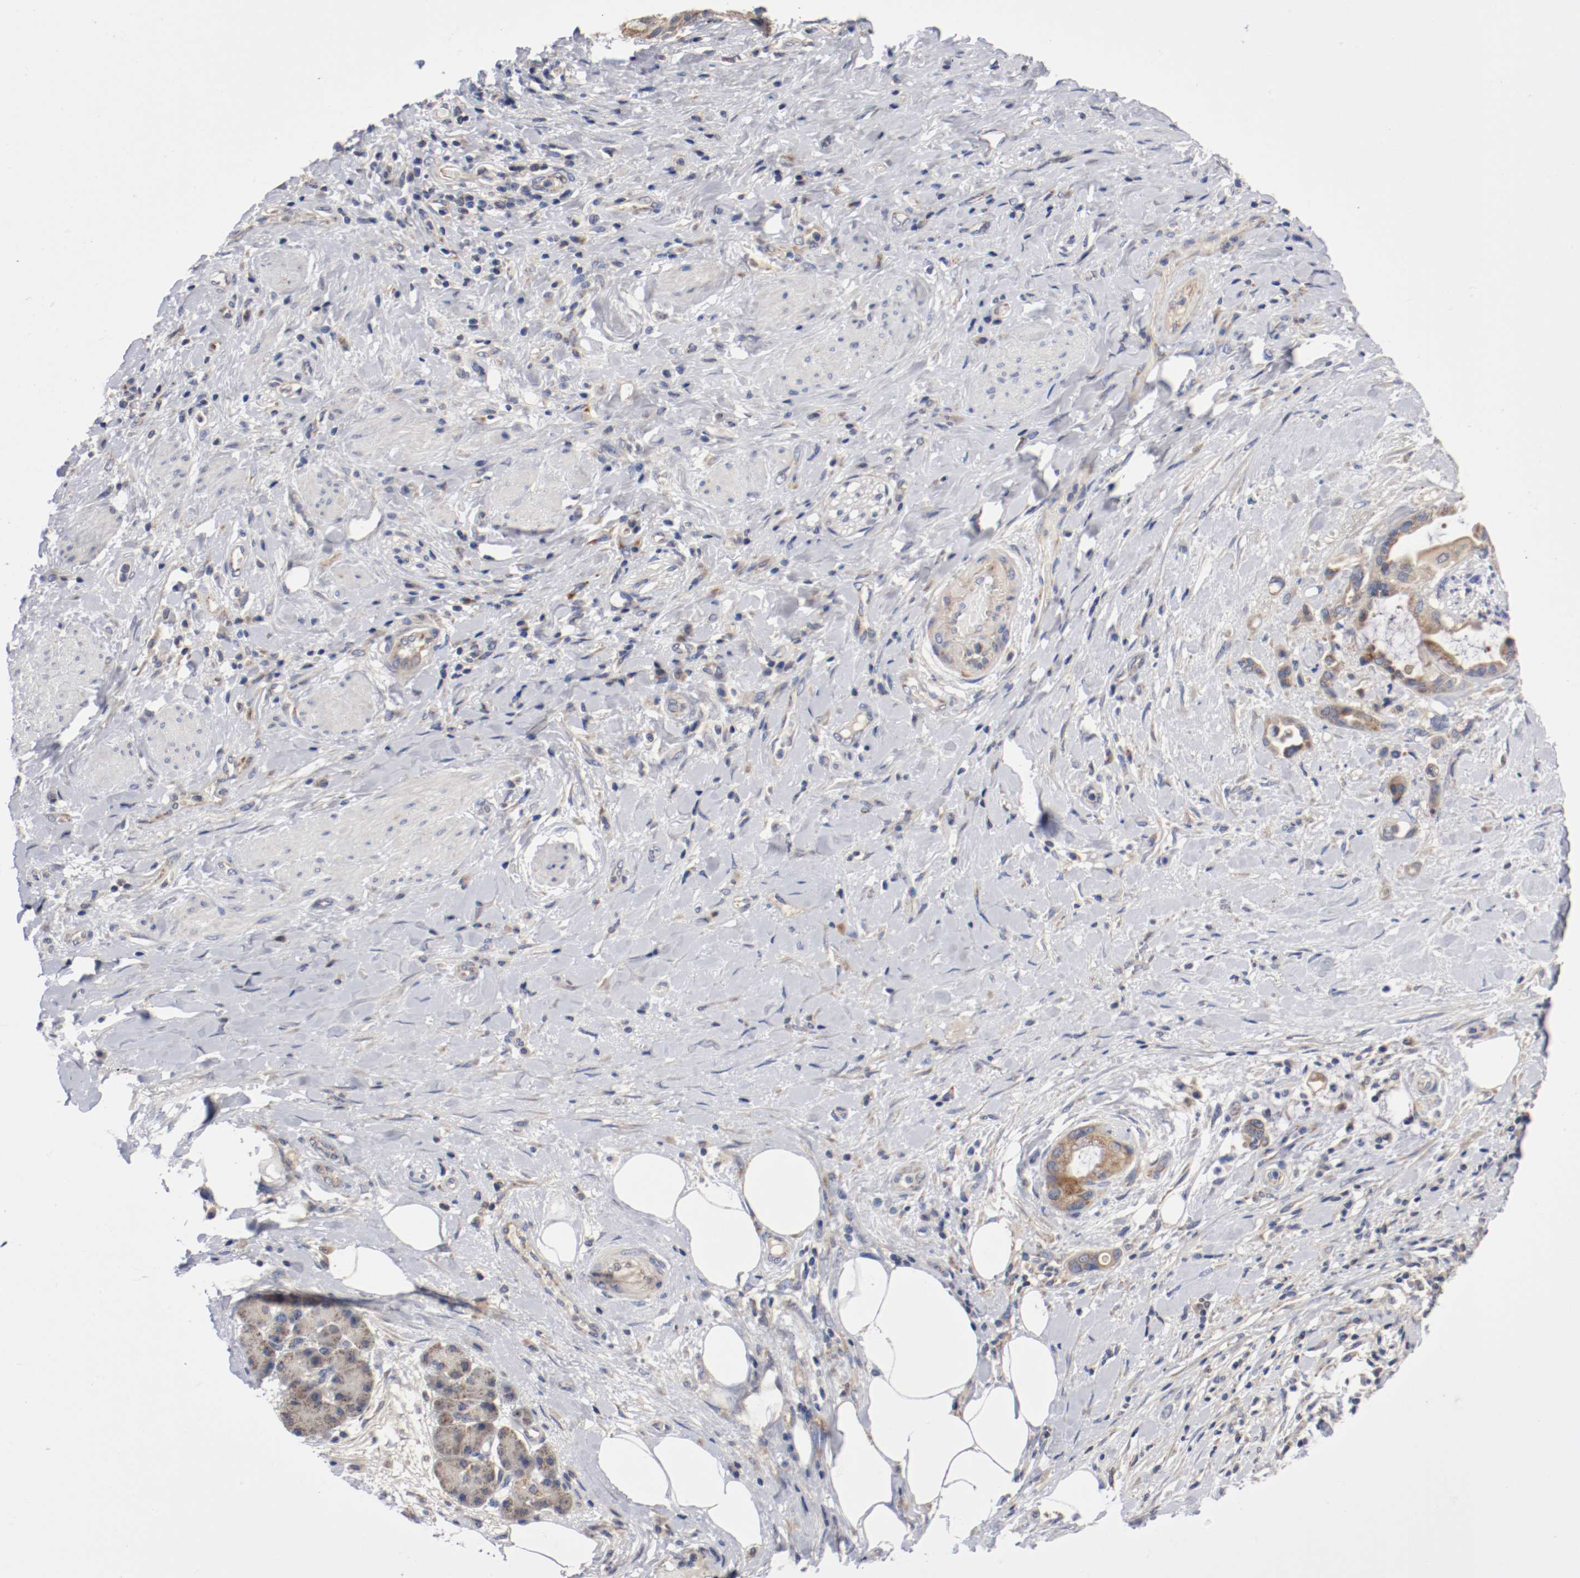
{"staining": {"intensity": "weak", "quantity": ">75%", "location": "cytoplasmic/membranous"}, "tissue": "pancreatic cancer", "cell_type": "Tumor cells", "image_type": "cancer", "snomed": [{"axis": "morphology", "description": "Adenocarcinoma, NOS"}, {"axis": "morphology", "description": "Adenocarcinoma, metastatic, NOS"}, {"axis": "topography", "description": "Lymph node"}, {"axis": "topography", "description": "Pancreas"}, {"axis": "topography", "description": "Duodenum"}], "caption": "This histopathology image exhibits IHC staining of human adenocarcinoma (pancreatic), with low weak cytoplasmic/membranous expression in about >75% of tumor cells.", "gene": "PCSK6", "patient": {"sex": "female", "age": 64}}